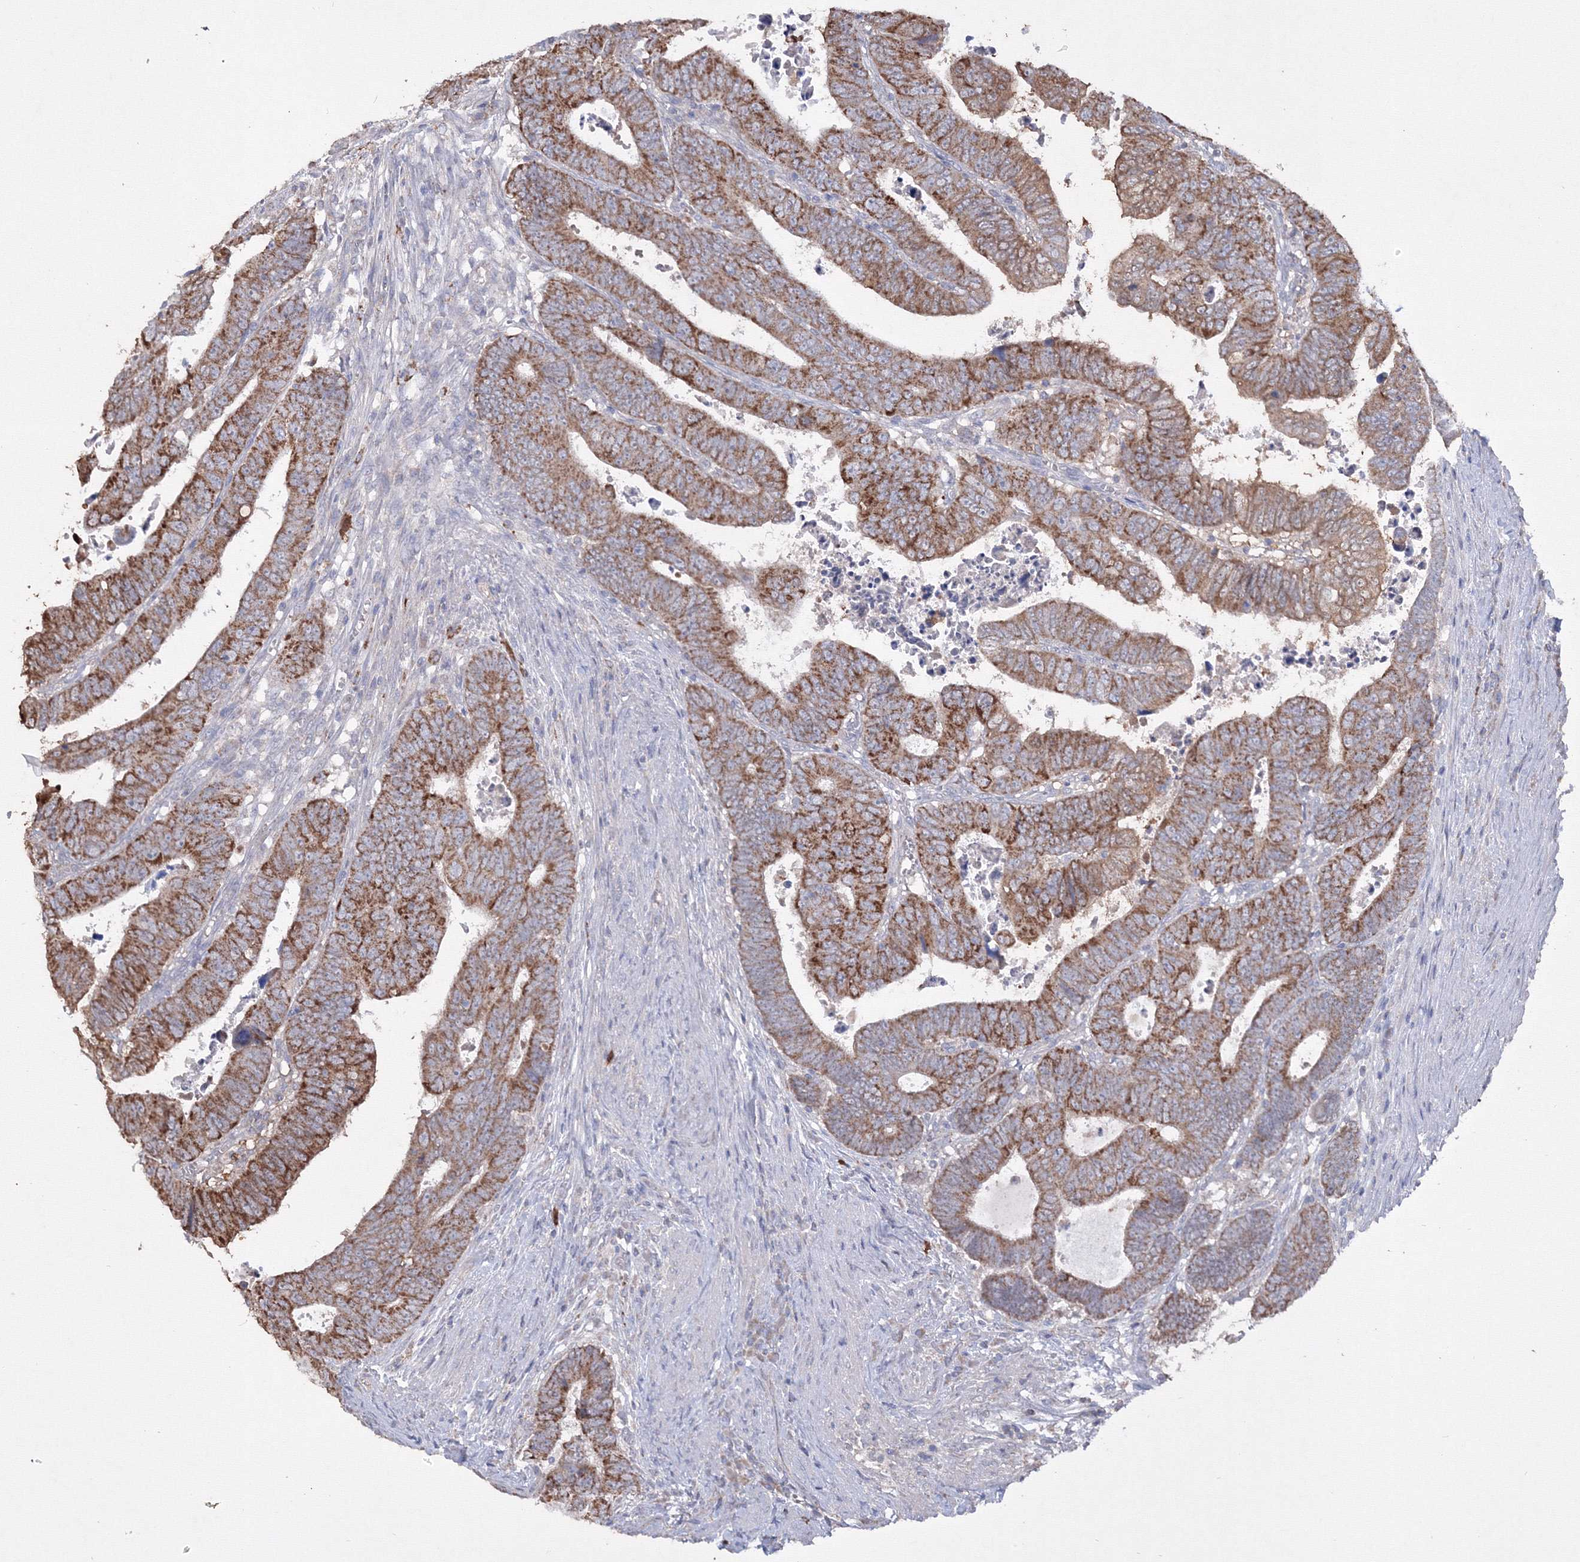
{"staining": {"intensity": "moderate", "quantity": ">75%", "location": "cytoplasmic/membranous"}, "tissue": "colorectal cancer", "cell_type": "Tumor cells", "image_type": "cancer", "snomed": [{"axis": "morphology", "description": "Normal tissue, NOS"}, {"axis": "morphology", "description": "Adenocarcinoma, NOS"}, {"axis": "topography", "description": "Rectum"}], "caption": "A brown stain highlights moderate cytoplasmic/membranous expression of a protein in human colorectal adenocarcinoma tumor cells.", "gene": "GRSF1", "patient": {"sex": "female", "age": 65}}